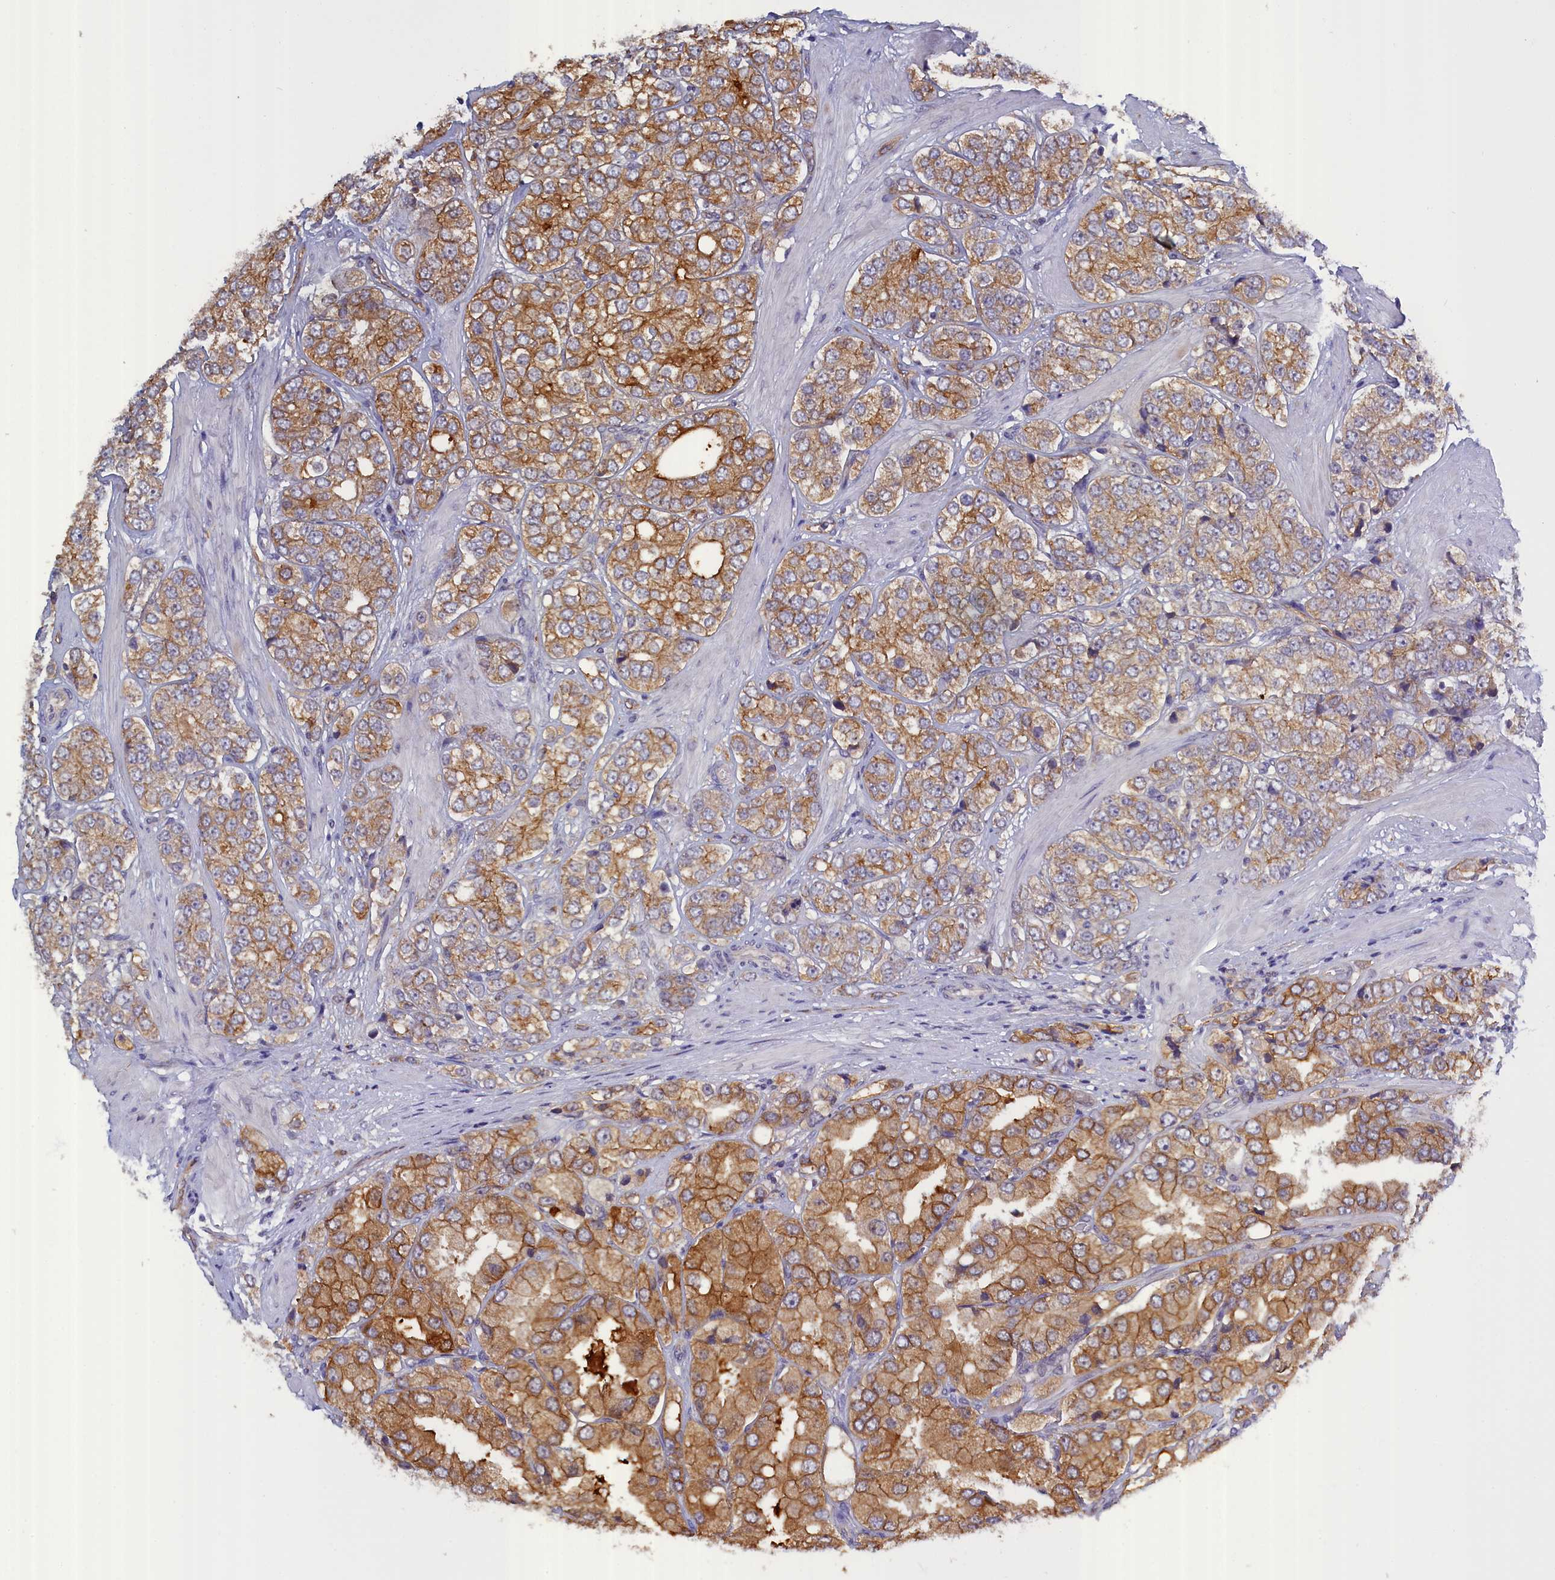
{"staining": {"intensity": "moderate", "quantity": ">75%", "location": "cytoplasmic/membranous"}, "tissue": "prostate cancer", "cell_type": "Tumor cells", "image_type": "cancer", "snomed": [{"axis": "morphology", "description": "Adenocarcinoma, High grade"}, {"axis": "topography", "description": "Prostate"}], "caption": "Protein expression by immunohistochemistry (IHC) reveals moderate cytoplasmic/membranous positivity in about >75% of tumor cells in prostate cancer. (IHC, brightfield microscopy, high magnification).", "gene": "COL19A1", "patient": {"sex": "male", "age": 50}}